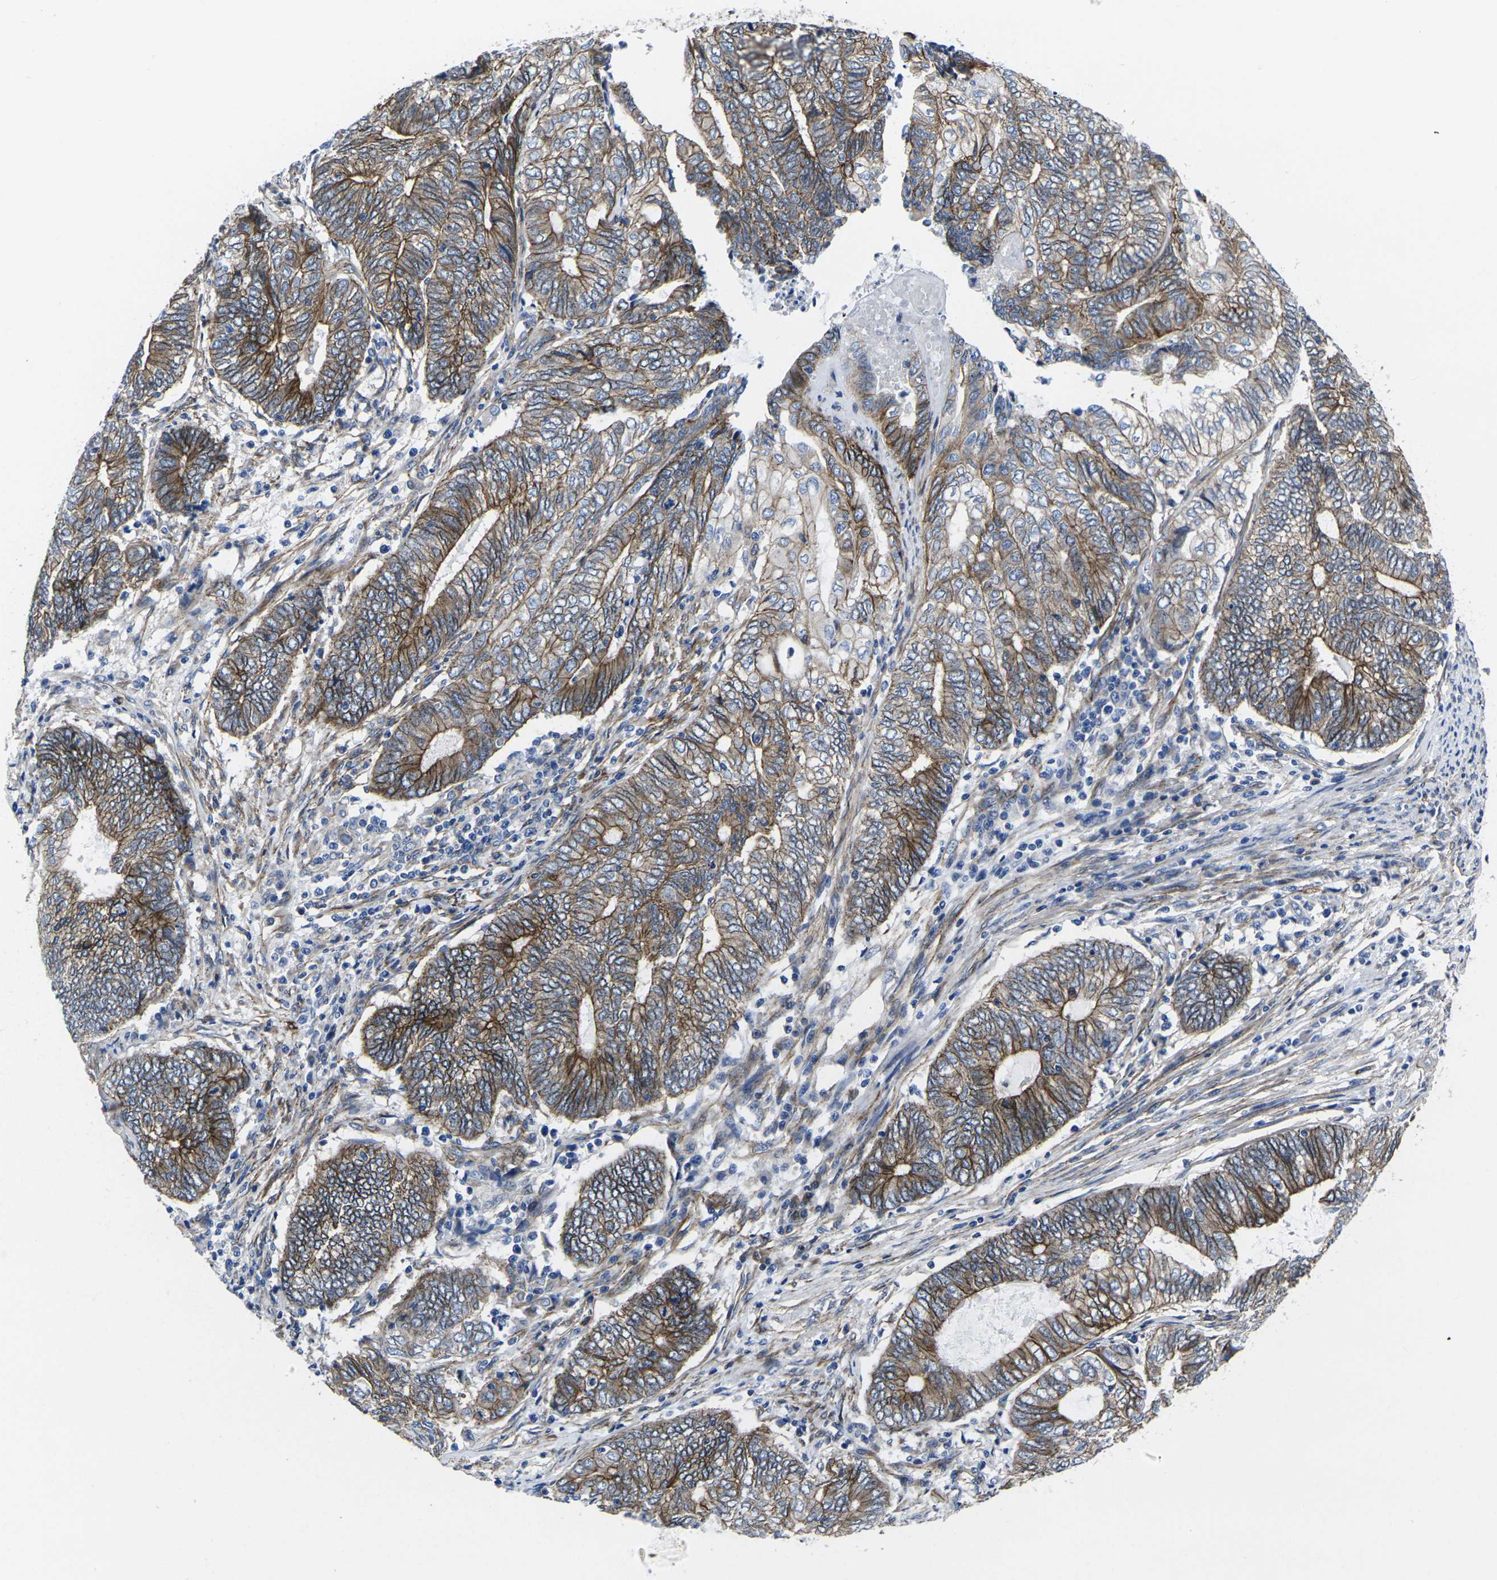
{"staining": {"intensity": "moderate", "quantity": ">75%", "location": "cytoplasmic/membranous"}, "tissue": "endometrial cancer", "cell_type": "Tumor cells", "image_type": "cancer", "snomed": [{"axis": "morphology", "description": "Adenocarcinoma, NOS"}, {"axis": "topography", "description": "Uterus"}, {"axis": "topography", "description": "Endometrium"}], "caption": "Immunohistochemical staining of endometrial cancer (adenocarcinoma) reveals moderate cytoplasmic/membranous protein staining in approximately >75% of tumor cells.", "gene": "NUMB", "patient": {"sex": "female", "age": 70}}